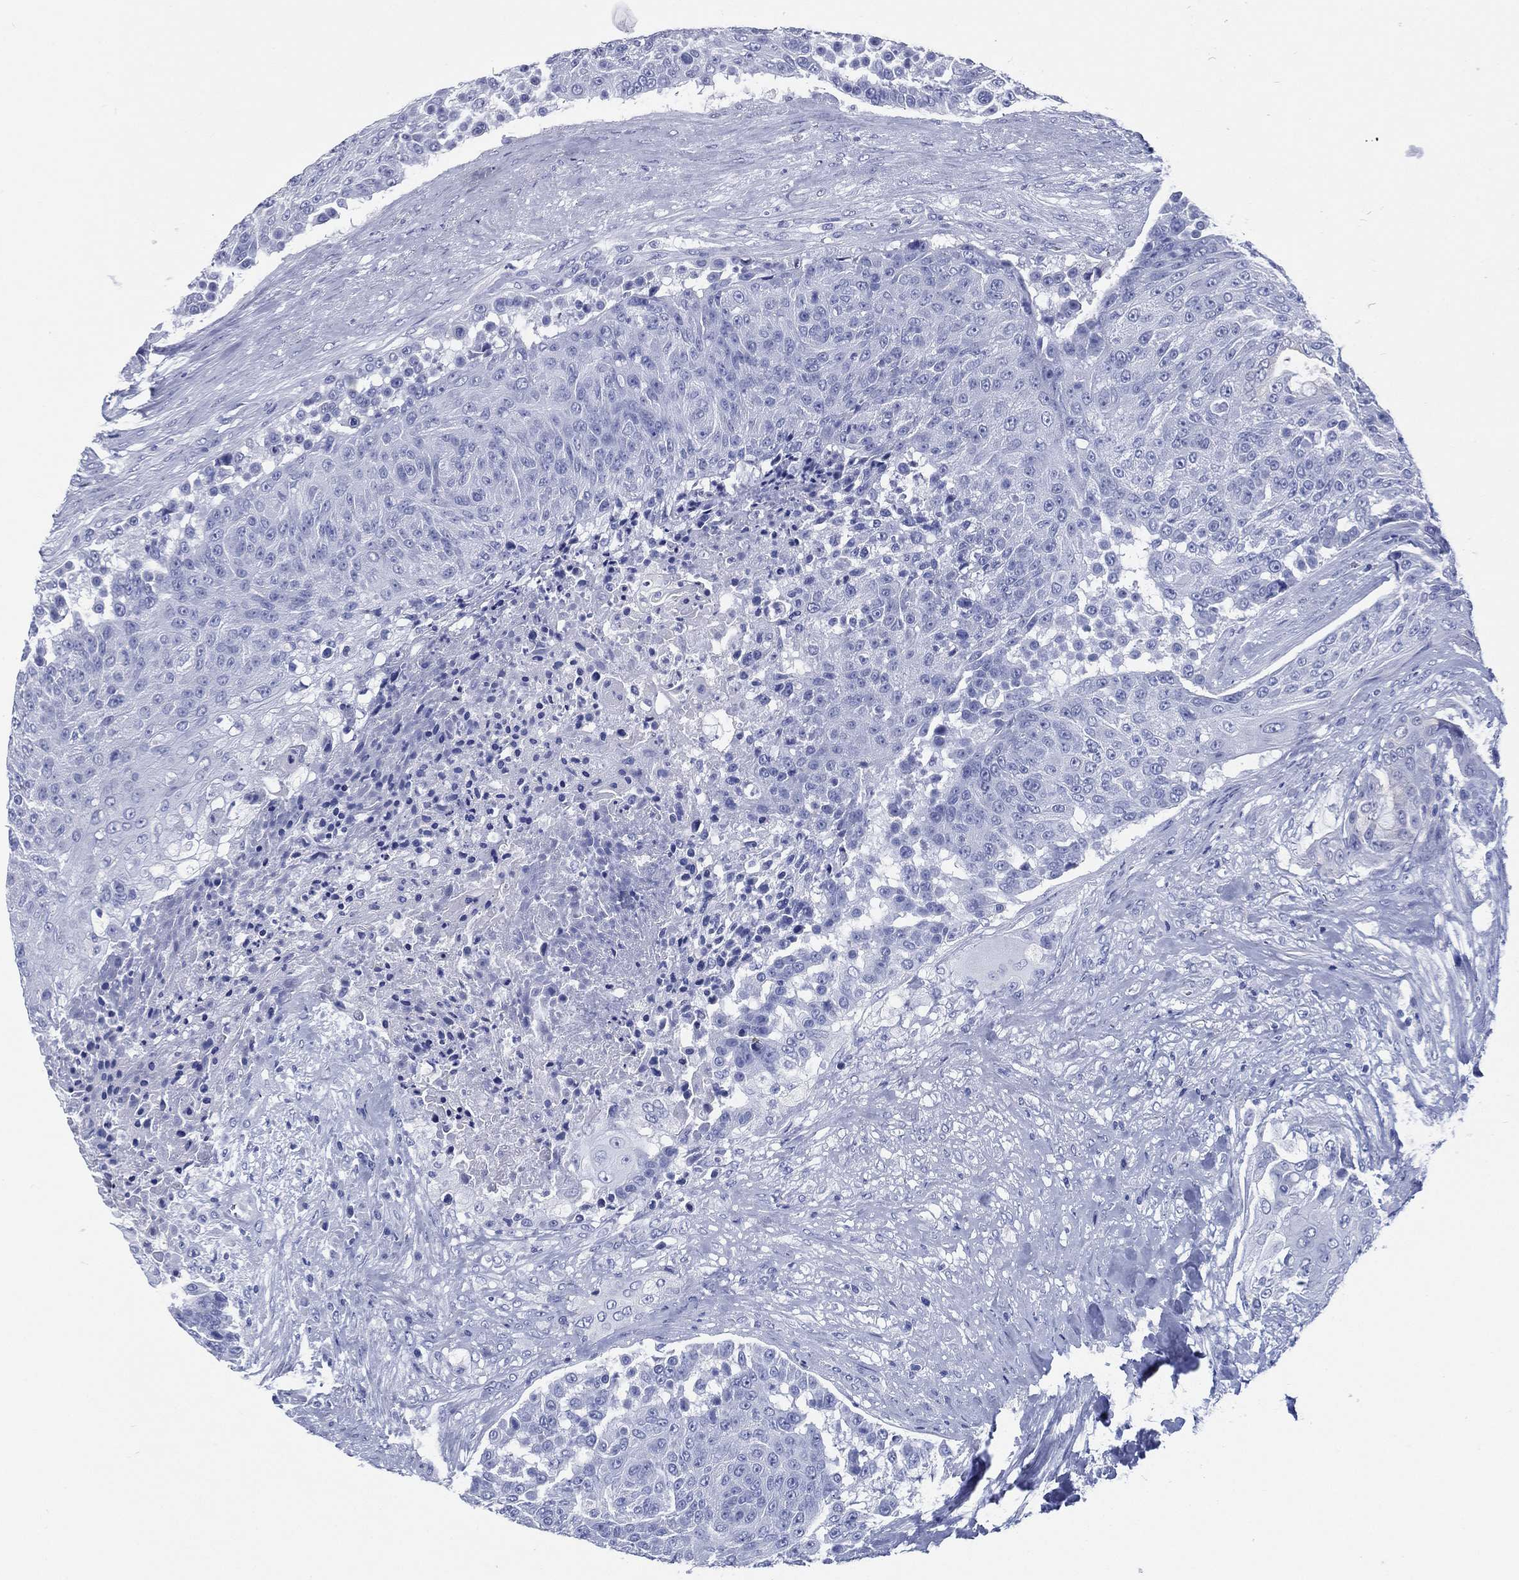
{"staining": {"intensity": "negative", "quantity": "none", "location": "none"}, "tissue": "urothelial cancer", "cell_type": "Tumor cells", "image_type": "cancer", "snomed": [{"axis": "morphology", "description": "Urothelial carcinoma, High grade"}, {"axis": "topography", "description": "Urinary bladder"}], "caption": "High magnification brightfield microscopy of urothelial carcinoma (high-grade) stained with DAB (3,3'-diaminobenzidine) (brown) and counterstained with hematoxylin (blue): tumor cells show no significant positivity.", "gene": "RSPH4A", "patient": {"sex": "female", "age": 63}}